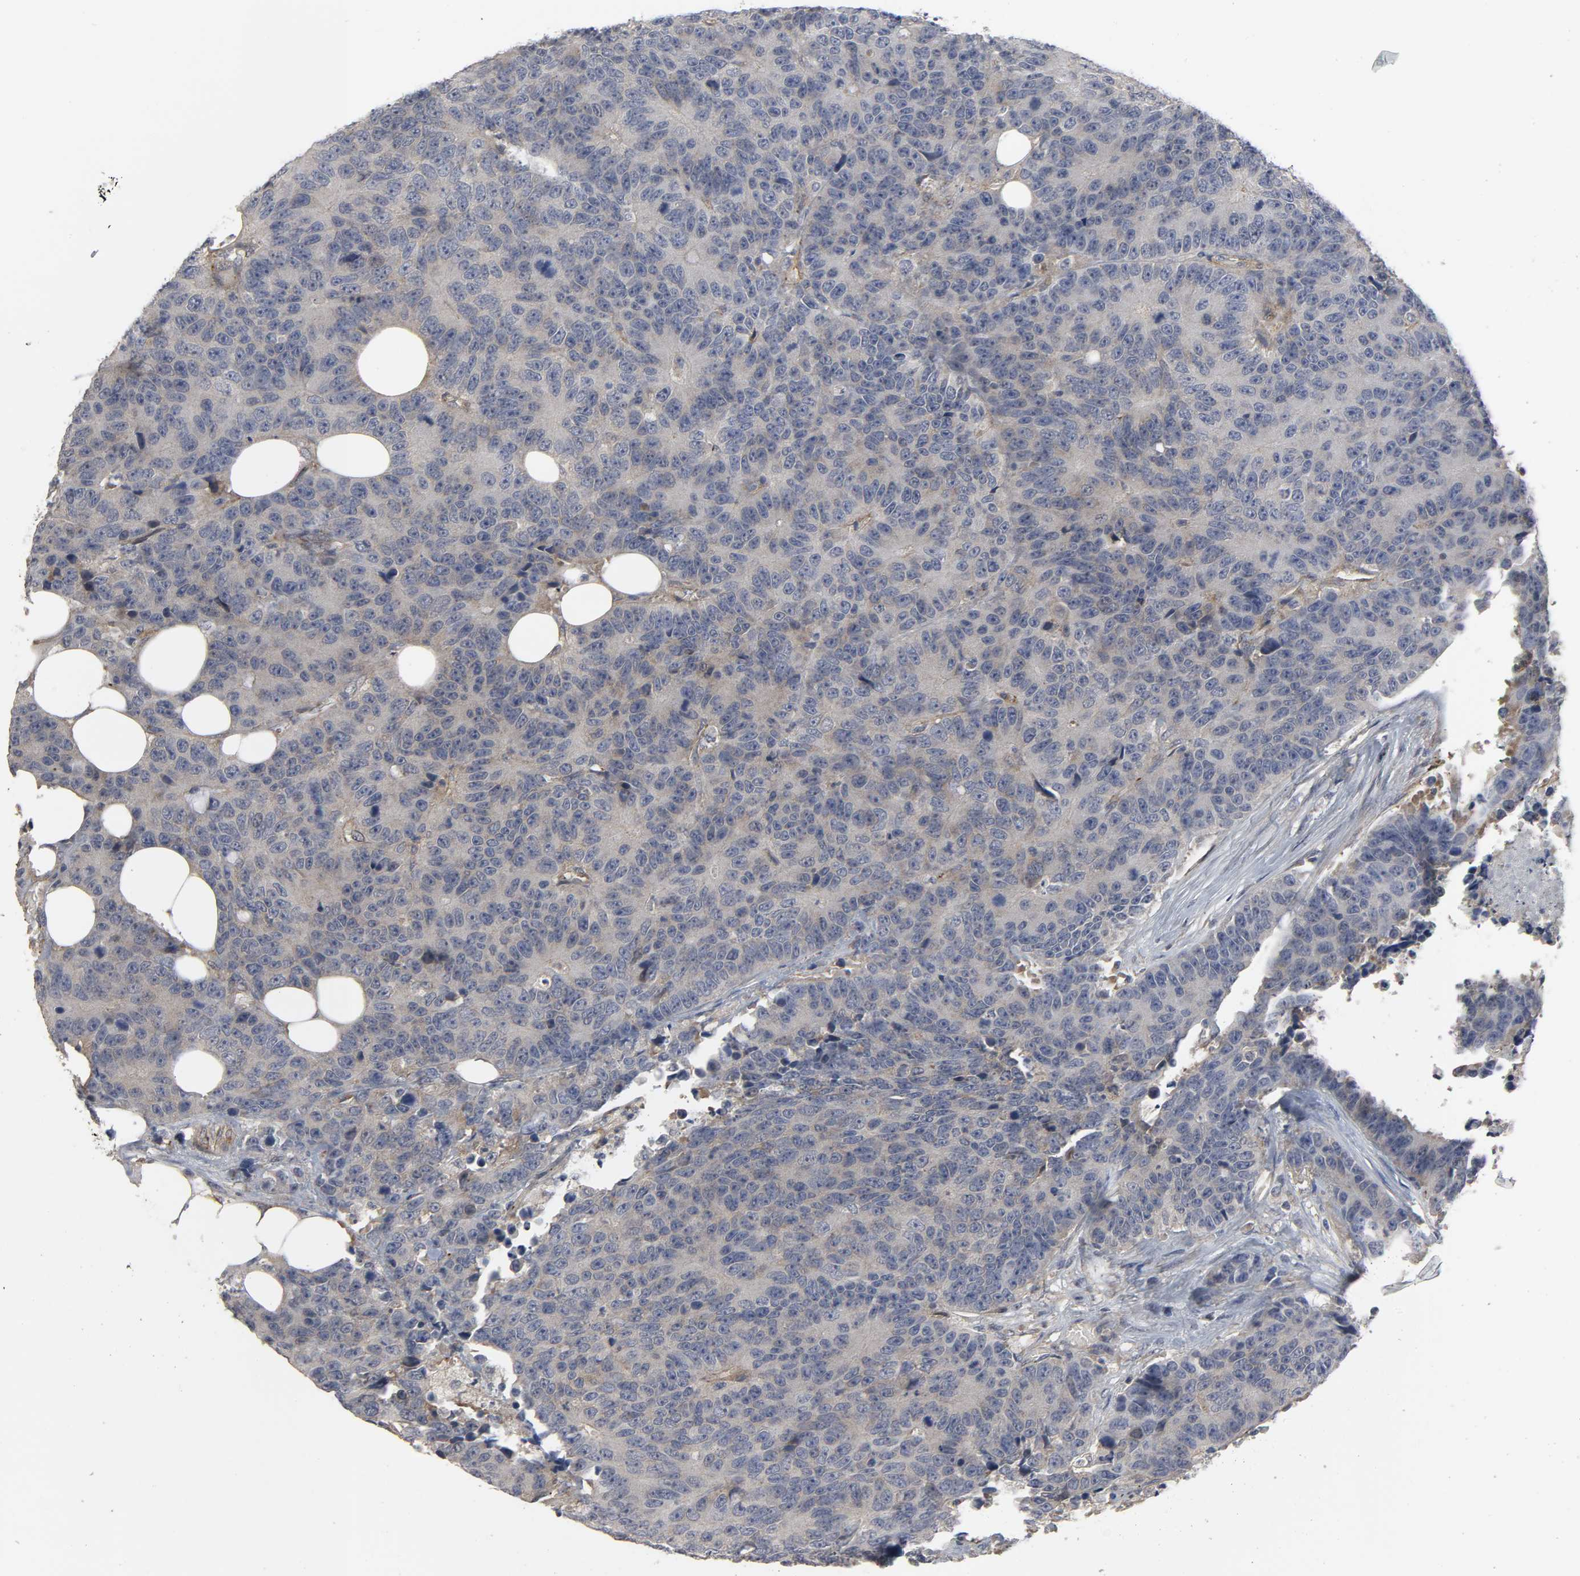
{"staining": {"intensity": "weak", "quantity": "25%-75%", "location": "cytoplasmic/membranous"}, "tissue": "colorectal cancer", "cell_type": "Tumor cells", "image_type": "cancer", "snomed": [{"axis": "morphology", "description": "Adenocarcinoma, NOS"}, {"axis": "topography", "description": "Colon"}], "caption": "IHC staining of colorectal adenocarcinoma, which exhibits low levels of weak cytoplasmic/membranous staining in about 25%-75% of tumor cells indicating weak cytoplasmic/membranous protein expression. The staining was performed using DAB (3,3'-diaminobenzidine) (brown) for protein detection and nuclei were counterstained in hematoxylin (blue).", "gene": "SH3GLB1", "patient": {"sex": "female", "age": 86}}